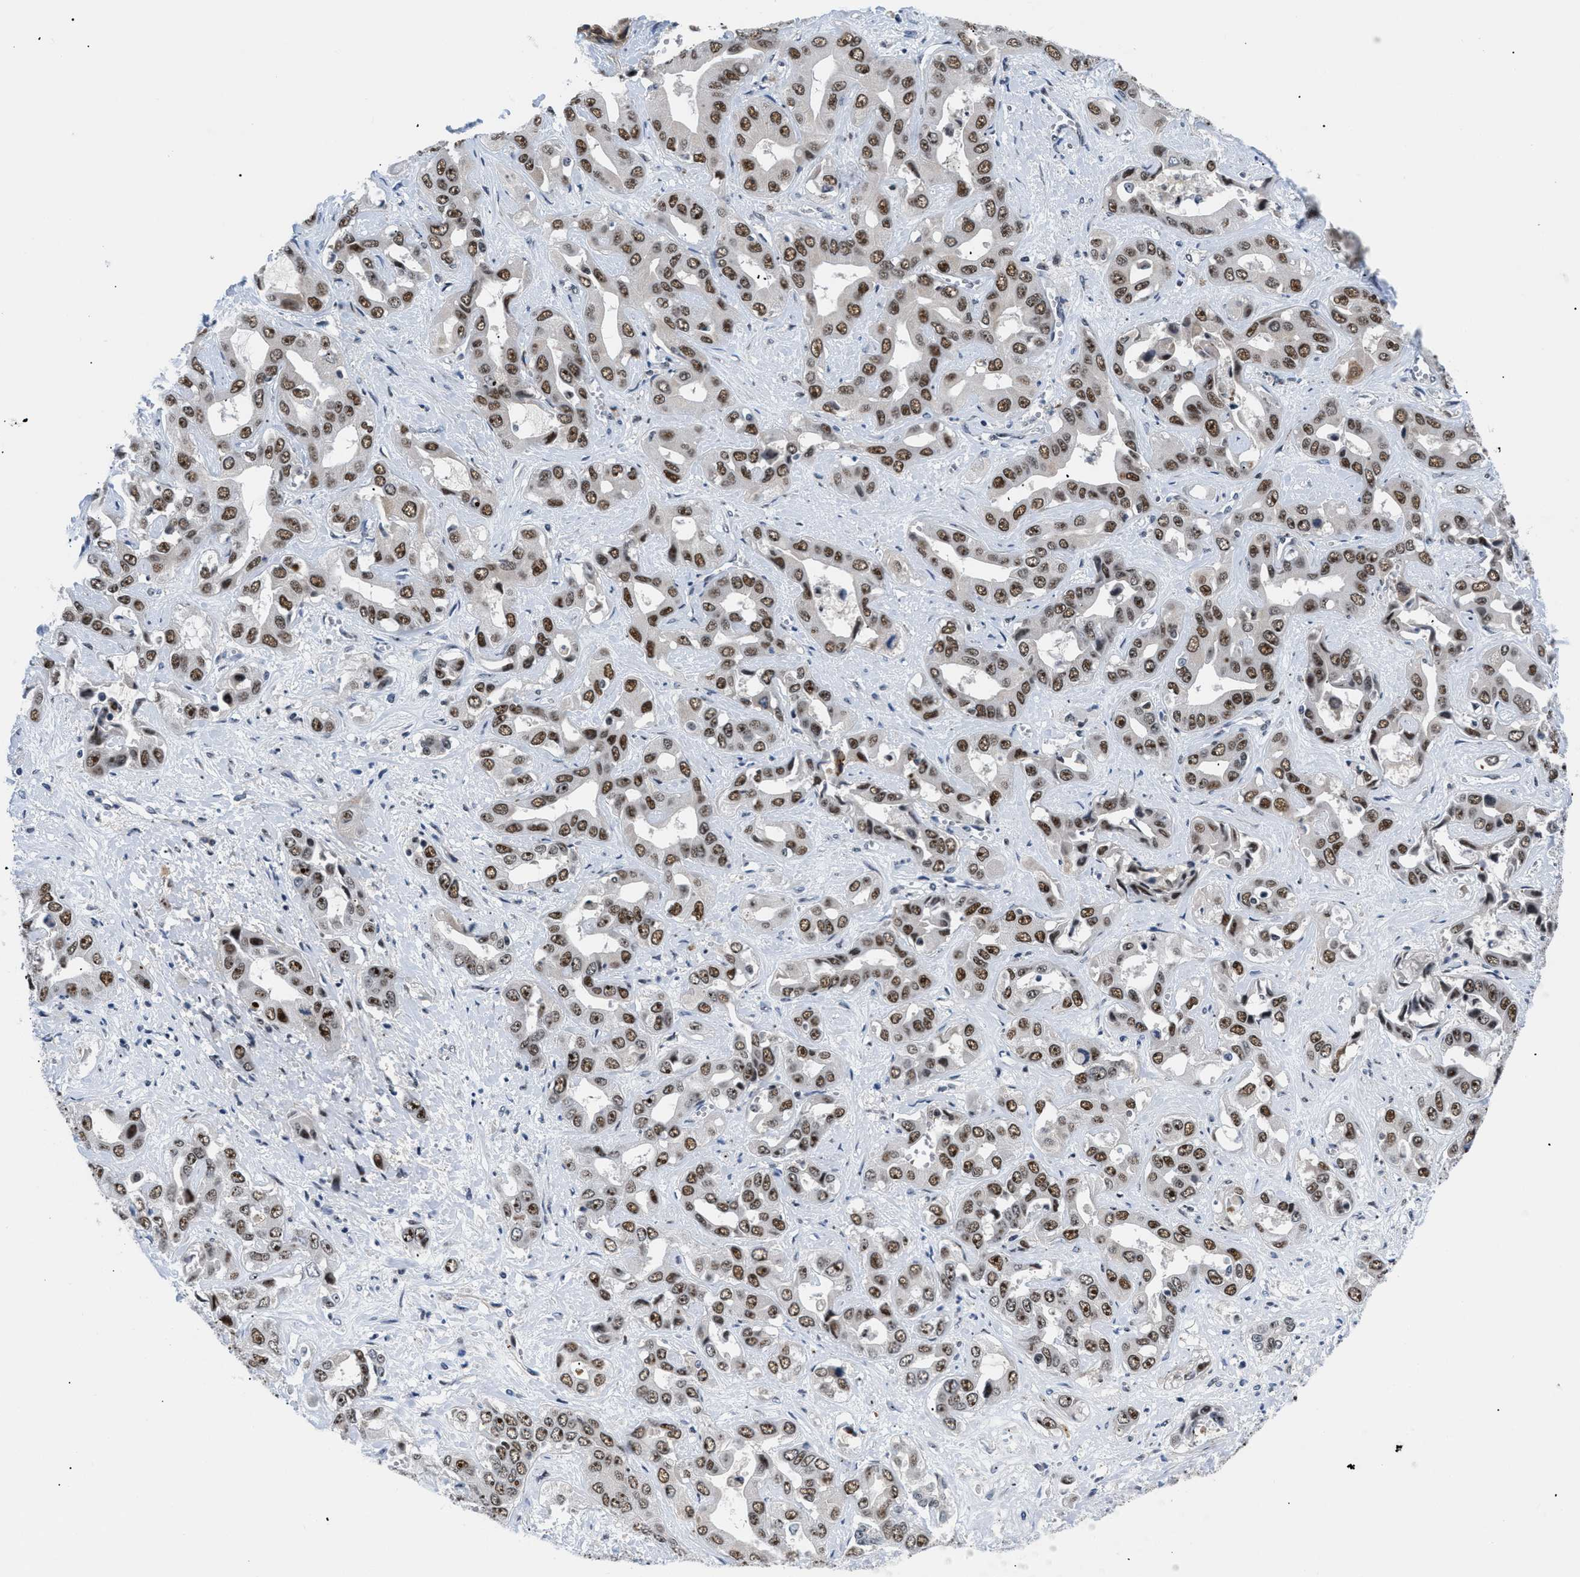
{"staining": {"intensity": "moderate", "quantity": ">75%", "location": "nuclear"}, "tissue": "liver cancer", "cell_type": "Tumor cells", "image_type": "cancer", "snomed": [{"axis": "morphology", "description": "Cholangiocarcinoma"}, {"axis": "topography", "description": "Liver"}], "caption": "Liver cholangiocarcinoma stained with a brown dye exhibits moderate nuclear positive expression in about >75% of tumor cells.", "gene": "PITHD1", "patient": {"sex": "female", "age": 52}}